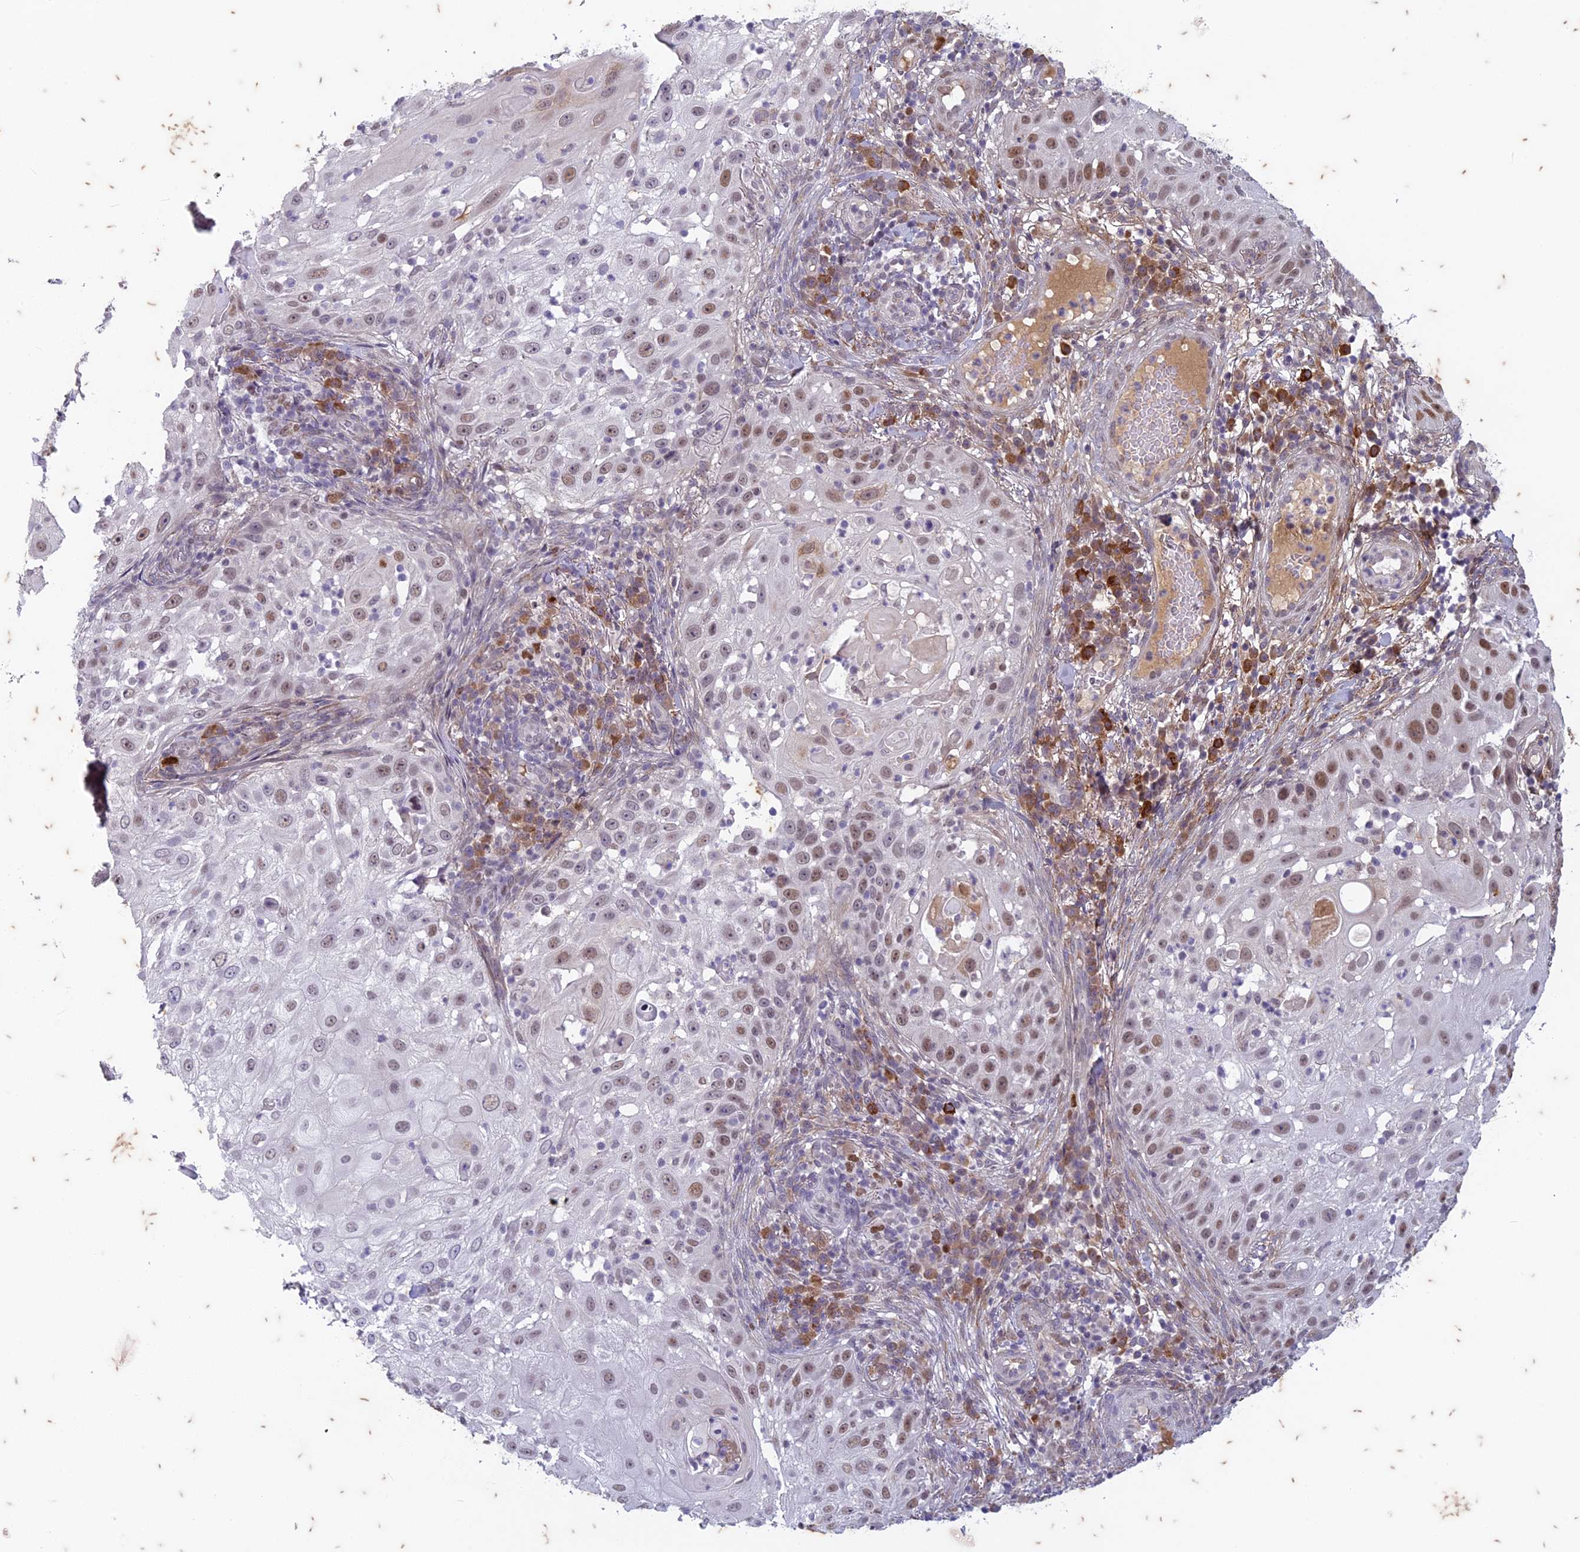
{"staining": {"intensity": "moderate", "quantity": "25%-75%", "location": "nuclear"}, "tissue": "skin cancer", "cell_type": "Tumor cells", "image_type": "cancer", "snomed": [{"axis": "morphology", "description": "Squamous cell carcinoma, NOS"}, {"axis": "topography", "description": "Skin"}], "caption": "Moderate nuclear positivity is appreciated in about 25%-75% of tumor cells in squamous cell carcinoma (skin).", "gene": "PABPN1L", "patient": {"sex": "female", "age": 44}}